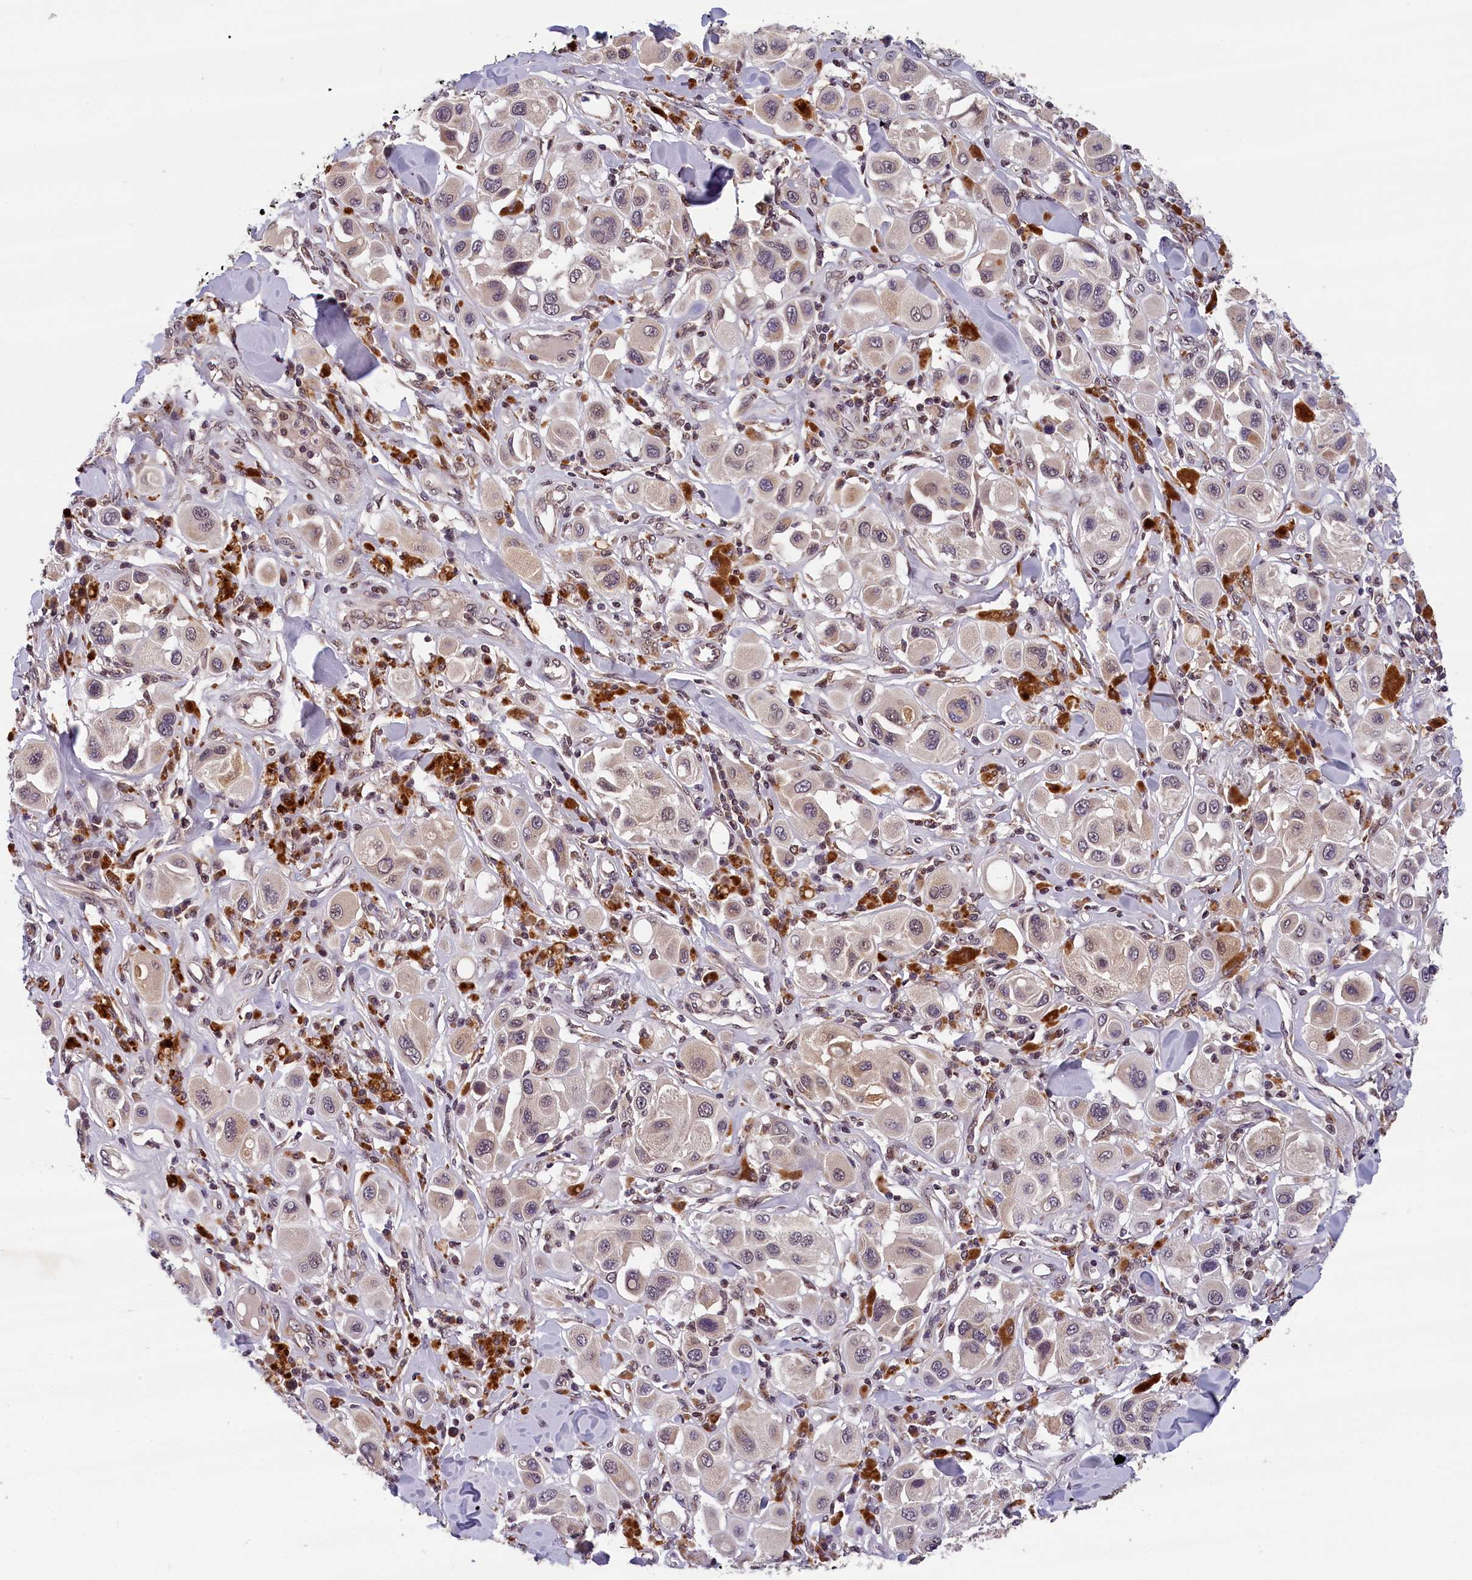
{"staining": {"intensity": "negative", "quantity": "none", "location": "none"}, "tissue": "melanoma", "cell_type": "Tumor cells", "image_type": "cancer", "snomed": [{"axis": "morphology", "description": "Malignant melanoma, Metastatic site"}, {"axis": "topography", "description": "Skin"}], "caption": "Melanoma was stained to show a protein in brown. There is no significant positivity in tumor cells.", "gene": "KCNK6", "patient": {"sex": "male", "age": 41}}